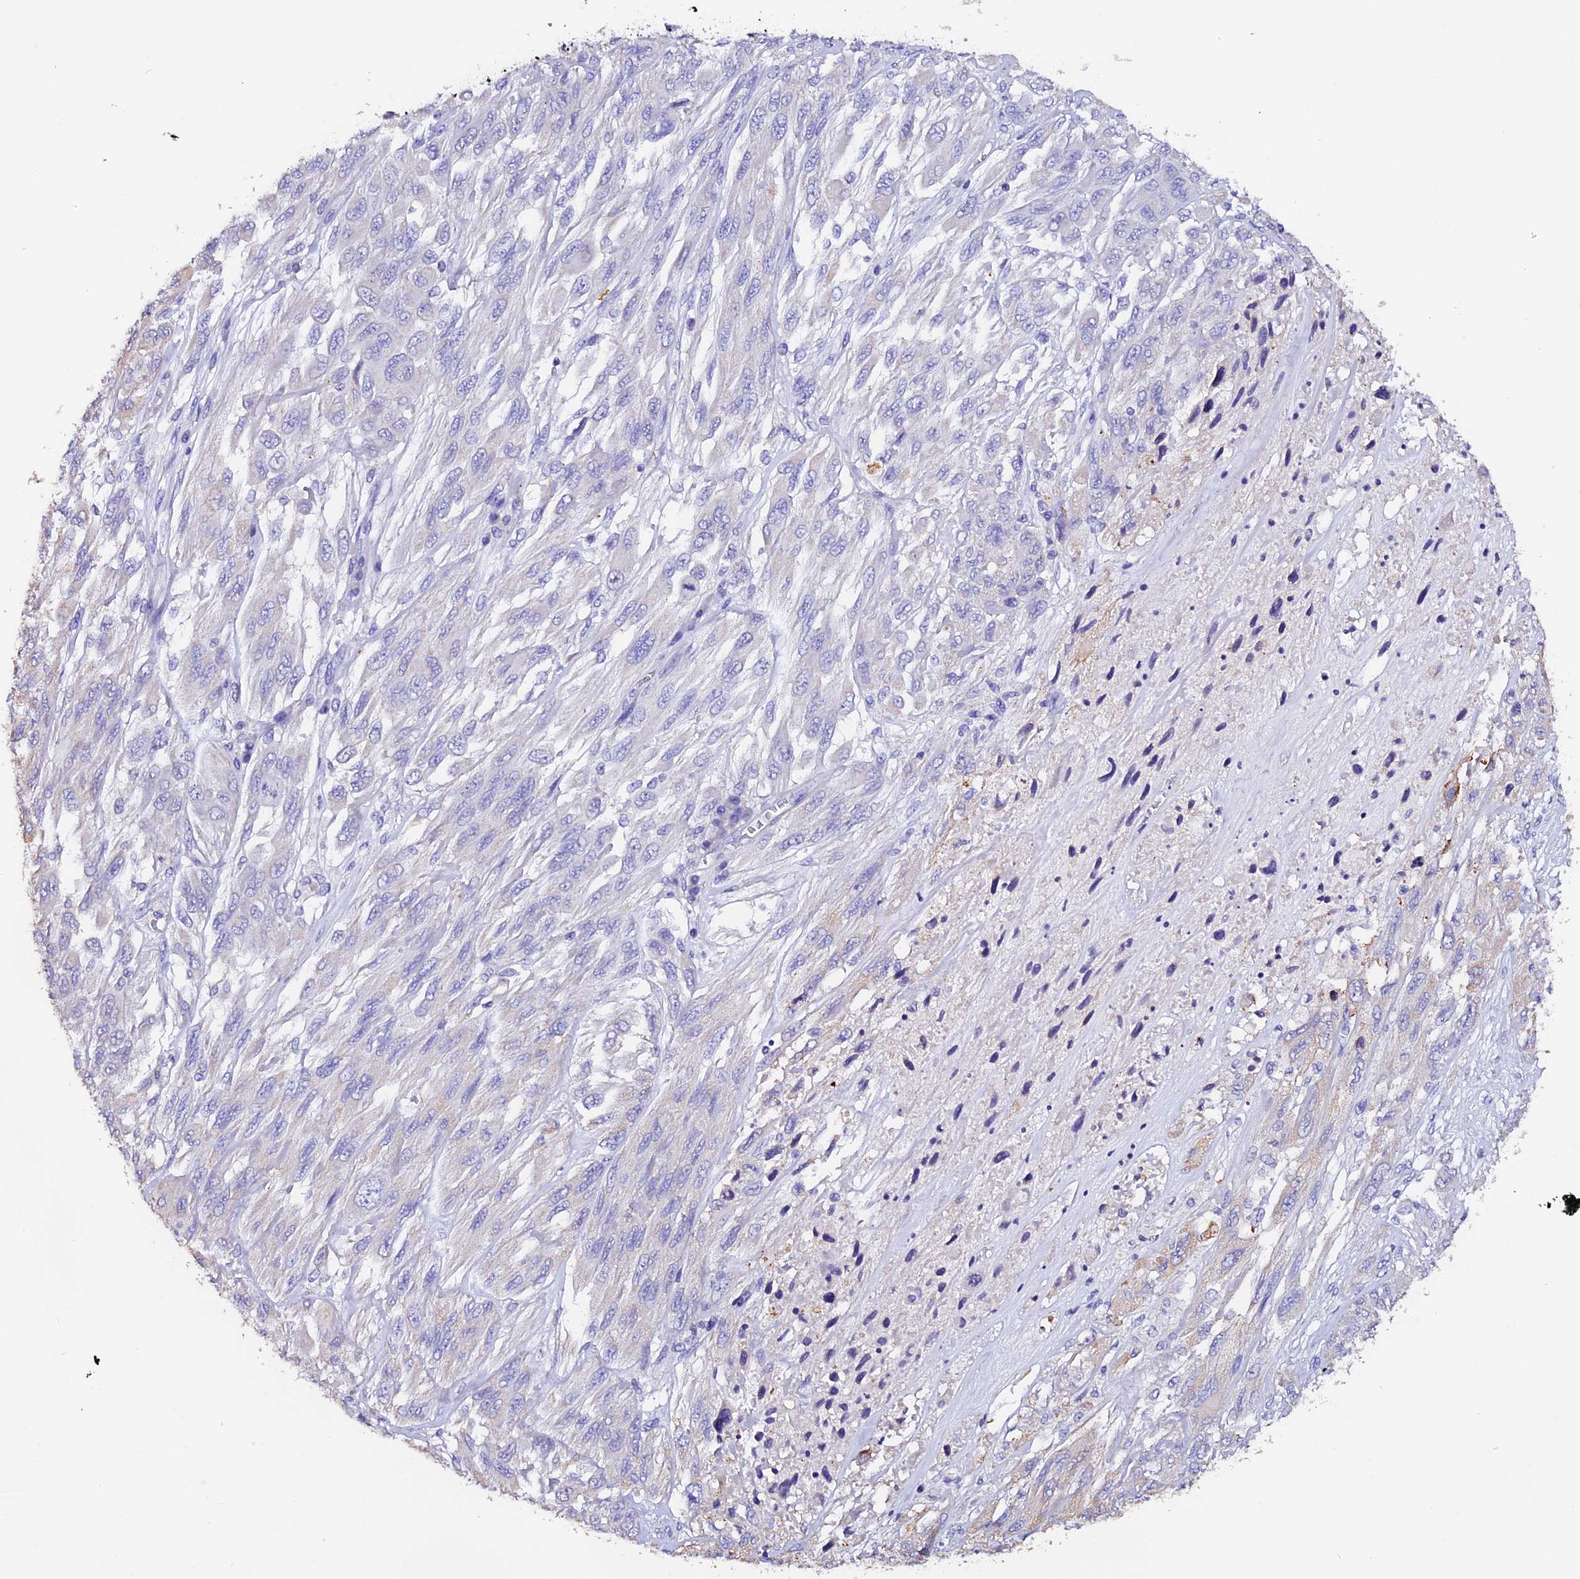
{"staining": {"intensity": "moderate", "quantity": "<25%", "location": "cytoplasmic/membranous"}, "tissue": "melanoma", "cell_type": "Tumor cells", "image_type": "cancer", "snomed": [{"axis": "morphology", "description": "Malignant melanoma, NOS"}, {"axis": "topography", "description": "Skin"}], "caption": "A histopathology image of human melanoma stained for a protein reveals moderate cytoplasmic/membranous brown staining in tumor cells. (DAB (3,3'-diaminobenzidine) IHC, brown staining for protein, blue staining for nuclei).", "gene": "FBXW9", "patient": {"sex": "female", "age": 91}}